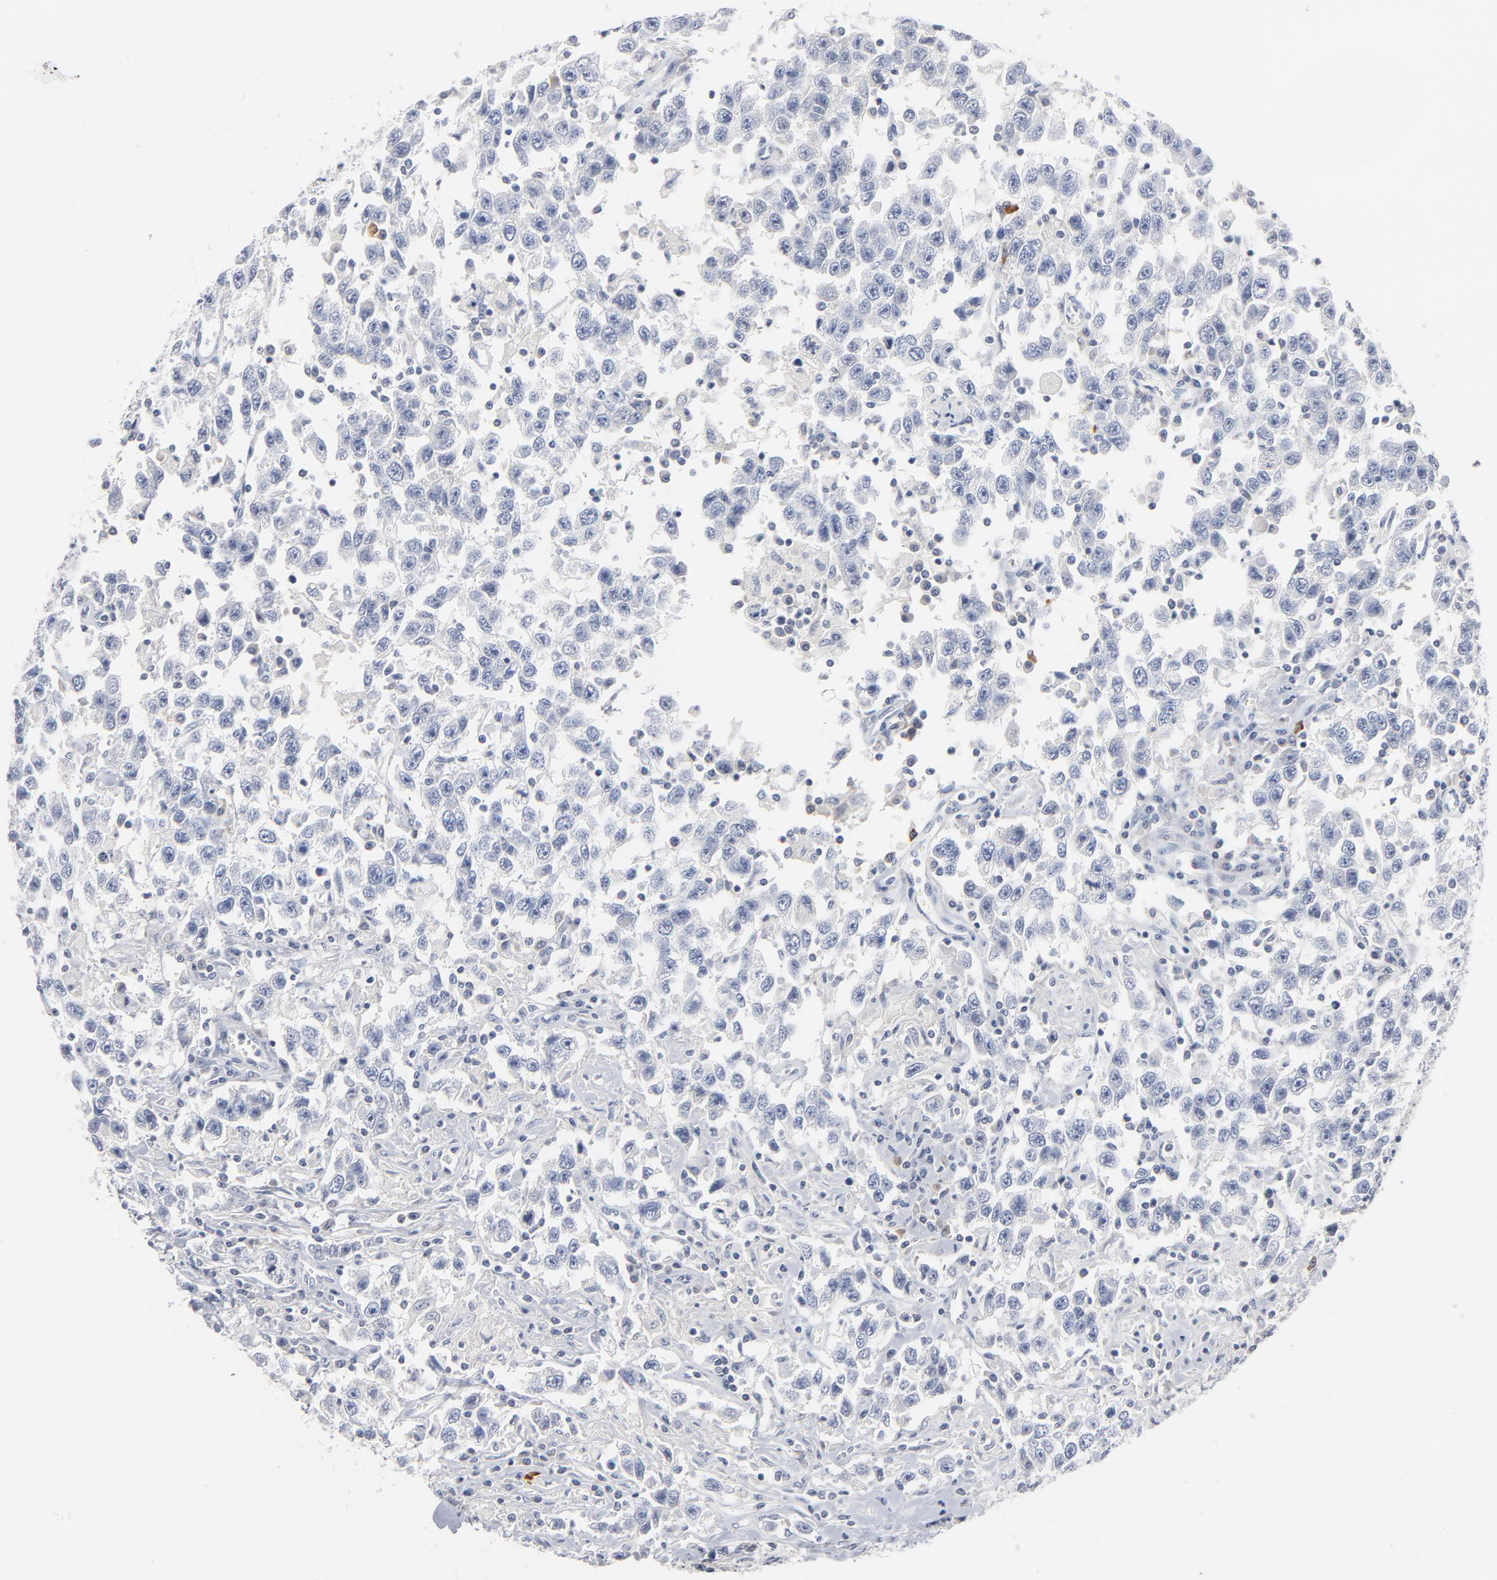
{"staining": {"intensity": "negative", "quantity": "none", "location": "none"}, "tissue": "testis cancer", "cell_type": "Tumor cells", "image_type": "cancer", "snomed": [{"axis": "morphology", "description": "Seminoma, NOS"}, {"axis": "topography", "description": "Testis"}], "caption": "The immunohistochemistry (IHC) image has no significant positivity in tumor cells of testis cancer tissue.", "gene": "PTK2B", "patient": {"sex": "male", "age": 41}}